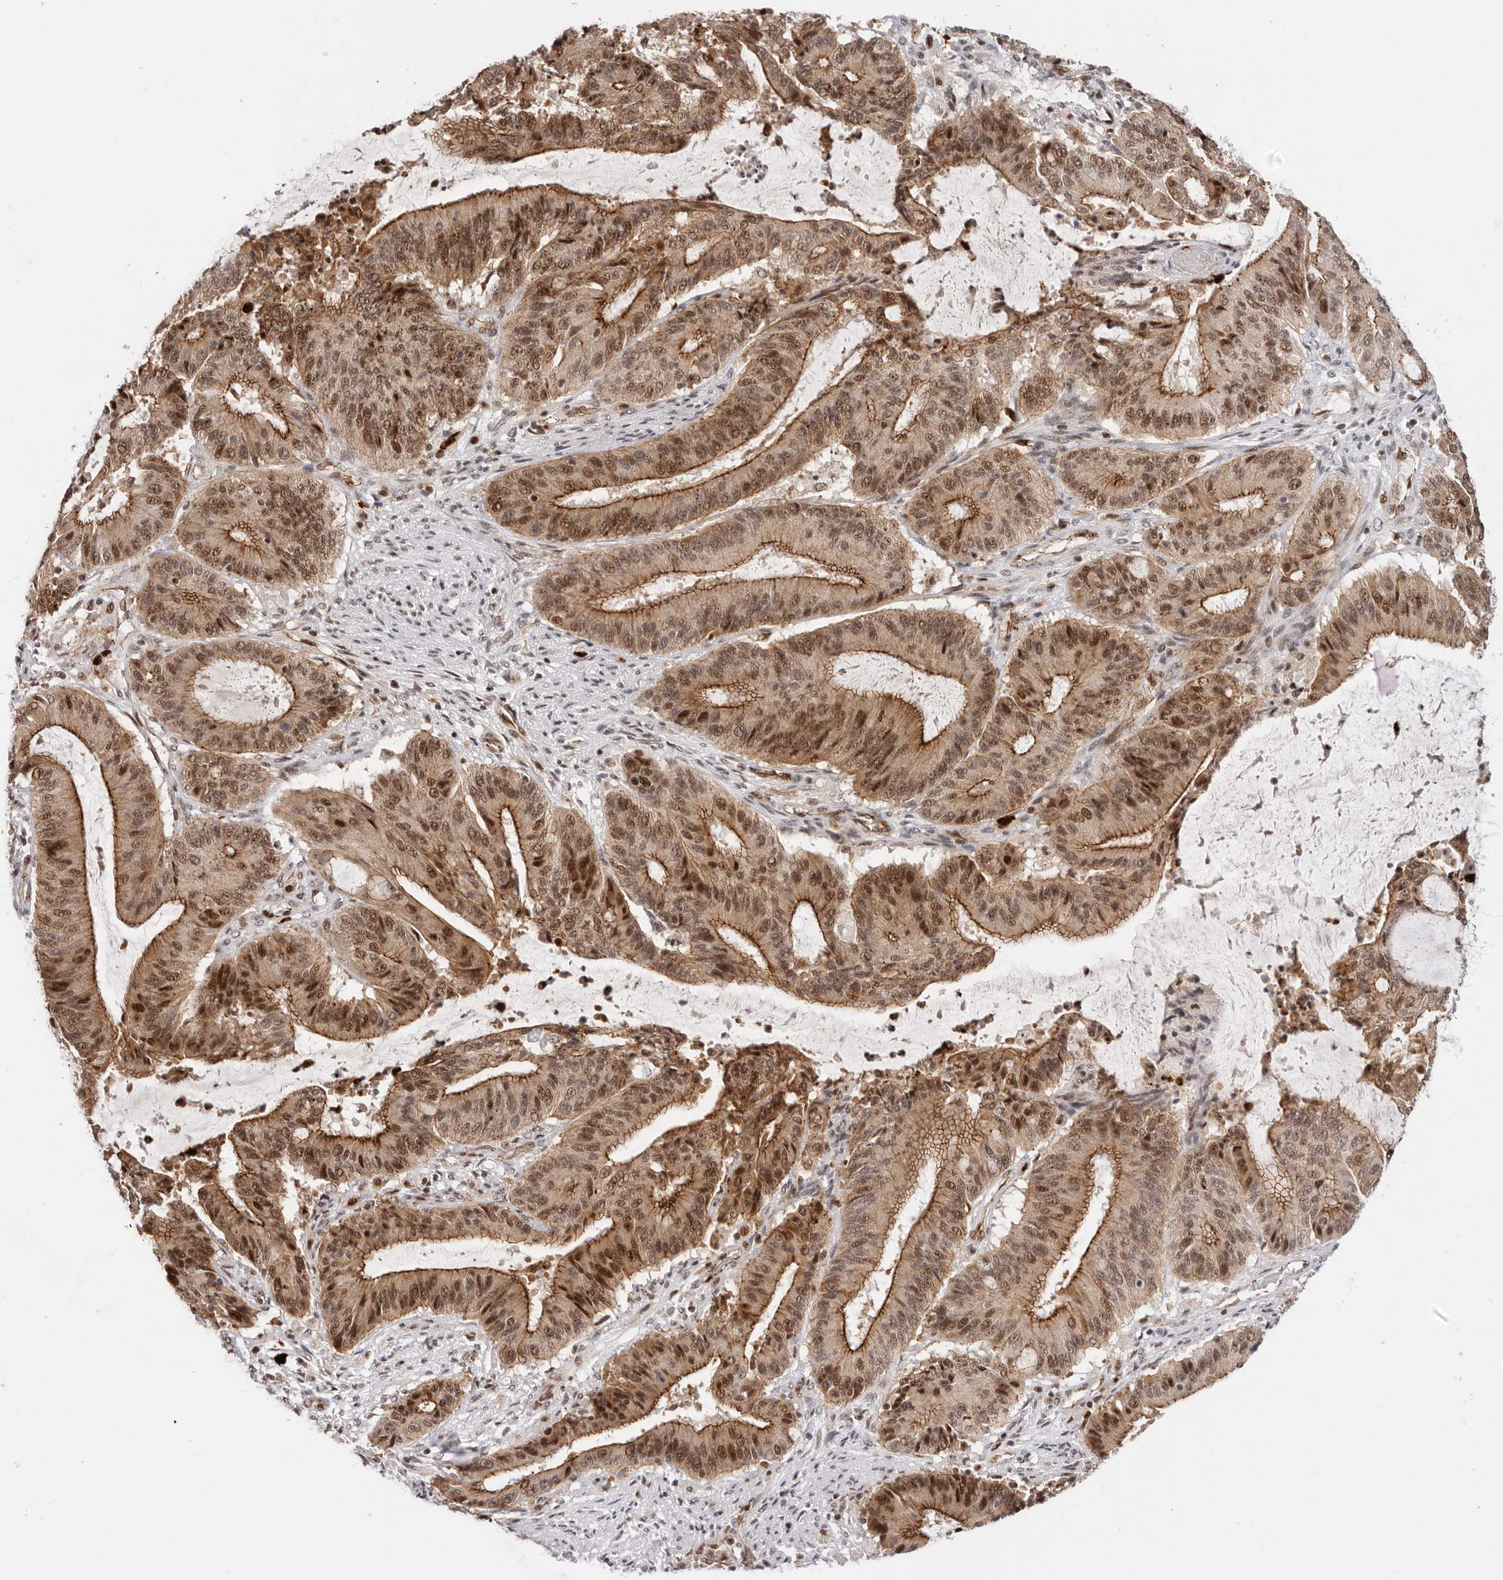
{"staining": {"intensity": "strong", "quantity": ">75%", "location": "cytoplasmic/membranous,nuclear"}, "tissue": "liver cancer", "cell_type": "Tumor cells", "image_type": "cancer", "snomed": [{"axis": "morphology", "description": "Normal tissue, NOS"}, {"axis": "morphology", "description": "Cholangiocarcinoma"}, {"axis": "topography", "description": "Liver"}, {"axis": "topography", "description": "Peripheral nerve tissue"}], "caption": "Strong cytoplasmic/membranous and nuclear positivity for a protein is identified in about >75% of tumor cells of liver cancer (cholangiocarcinoma) using immunohistochemistry.", "gene": "AFDN", "patient": {"sex": "female", "age": 73}}